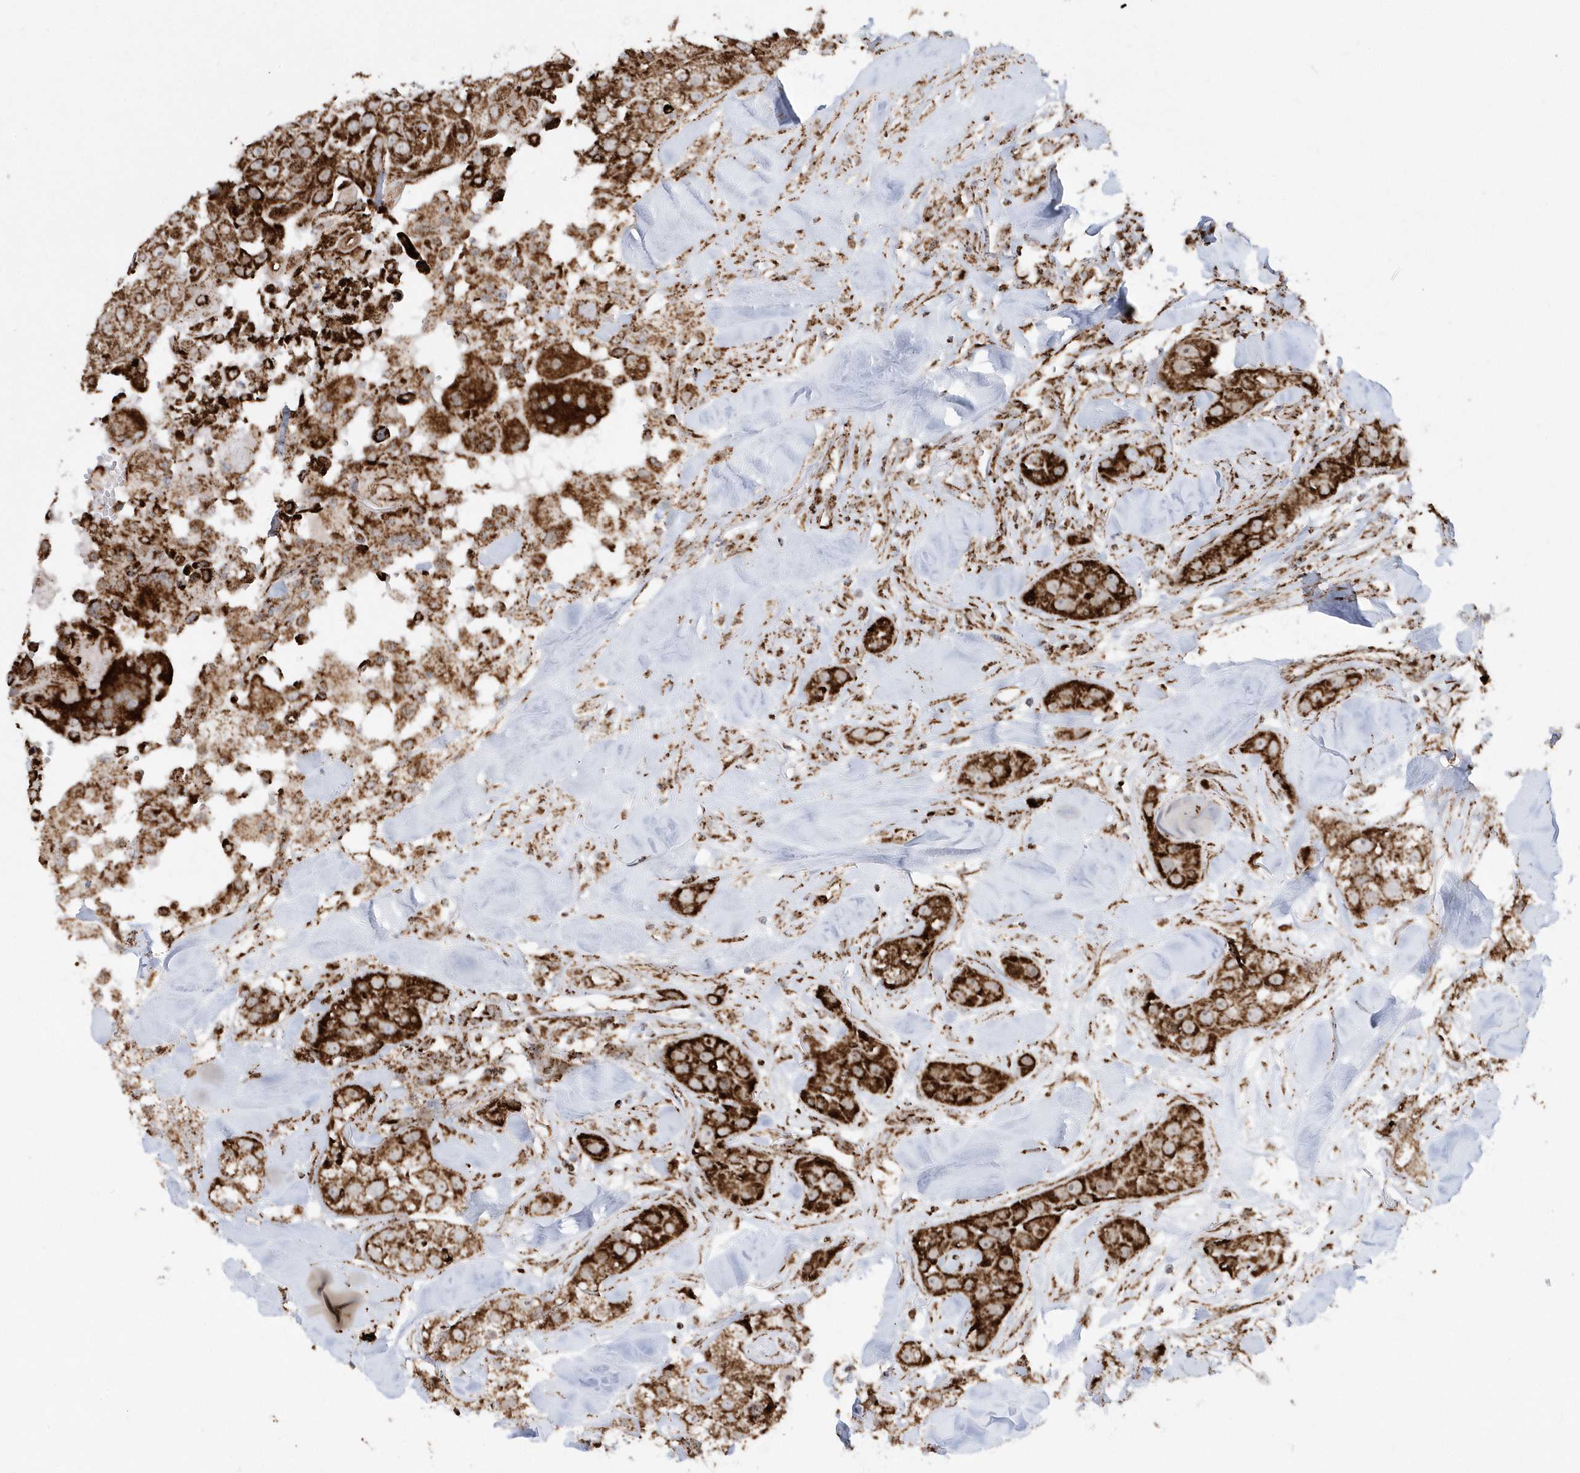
{"staining": {"intensity": "strong", "quantity": ">75%", "location": "cytoplasmic/membranous"}, "tissue": "head and neck cancer", "cell_type": "Tumor cells", "image_type": "cancer", "snomed": [{"axis": "morphology", "description": "Normal tissue, NOS"}, {"axis": "morphology", "description": "Squamous cell carcinoma, NOS"}, {"axis": "topography", "description": "Skeletal muscle"}, {"axis": "topography", "description": "Head-Neck"}], "caption": "Squamous cell carcinoma (head and neck) stained with immunohistochemistry (IHC) exhibits strong cytoplasmic/membranous staining in about >75% of tumor cells.", "gene": "CRY2", "patient": {"sex": "male", "age": 51}}